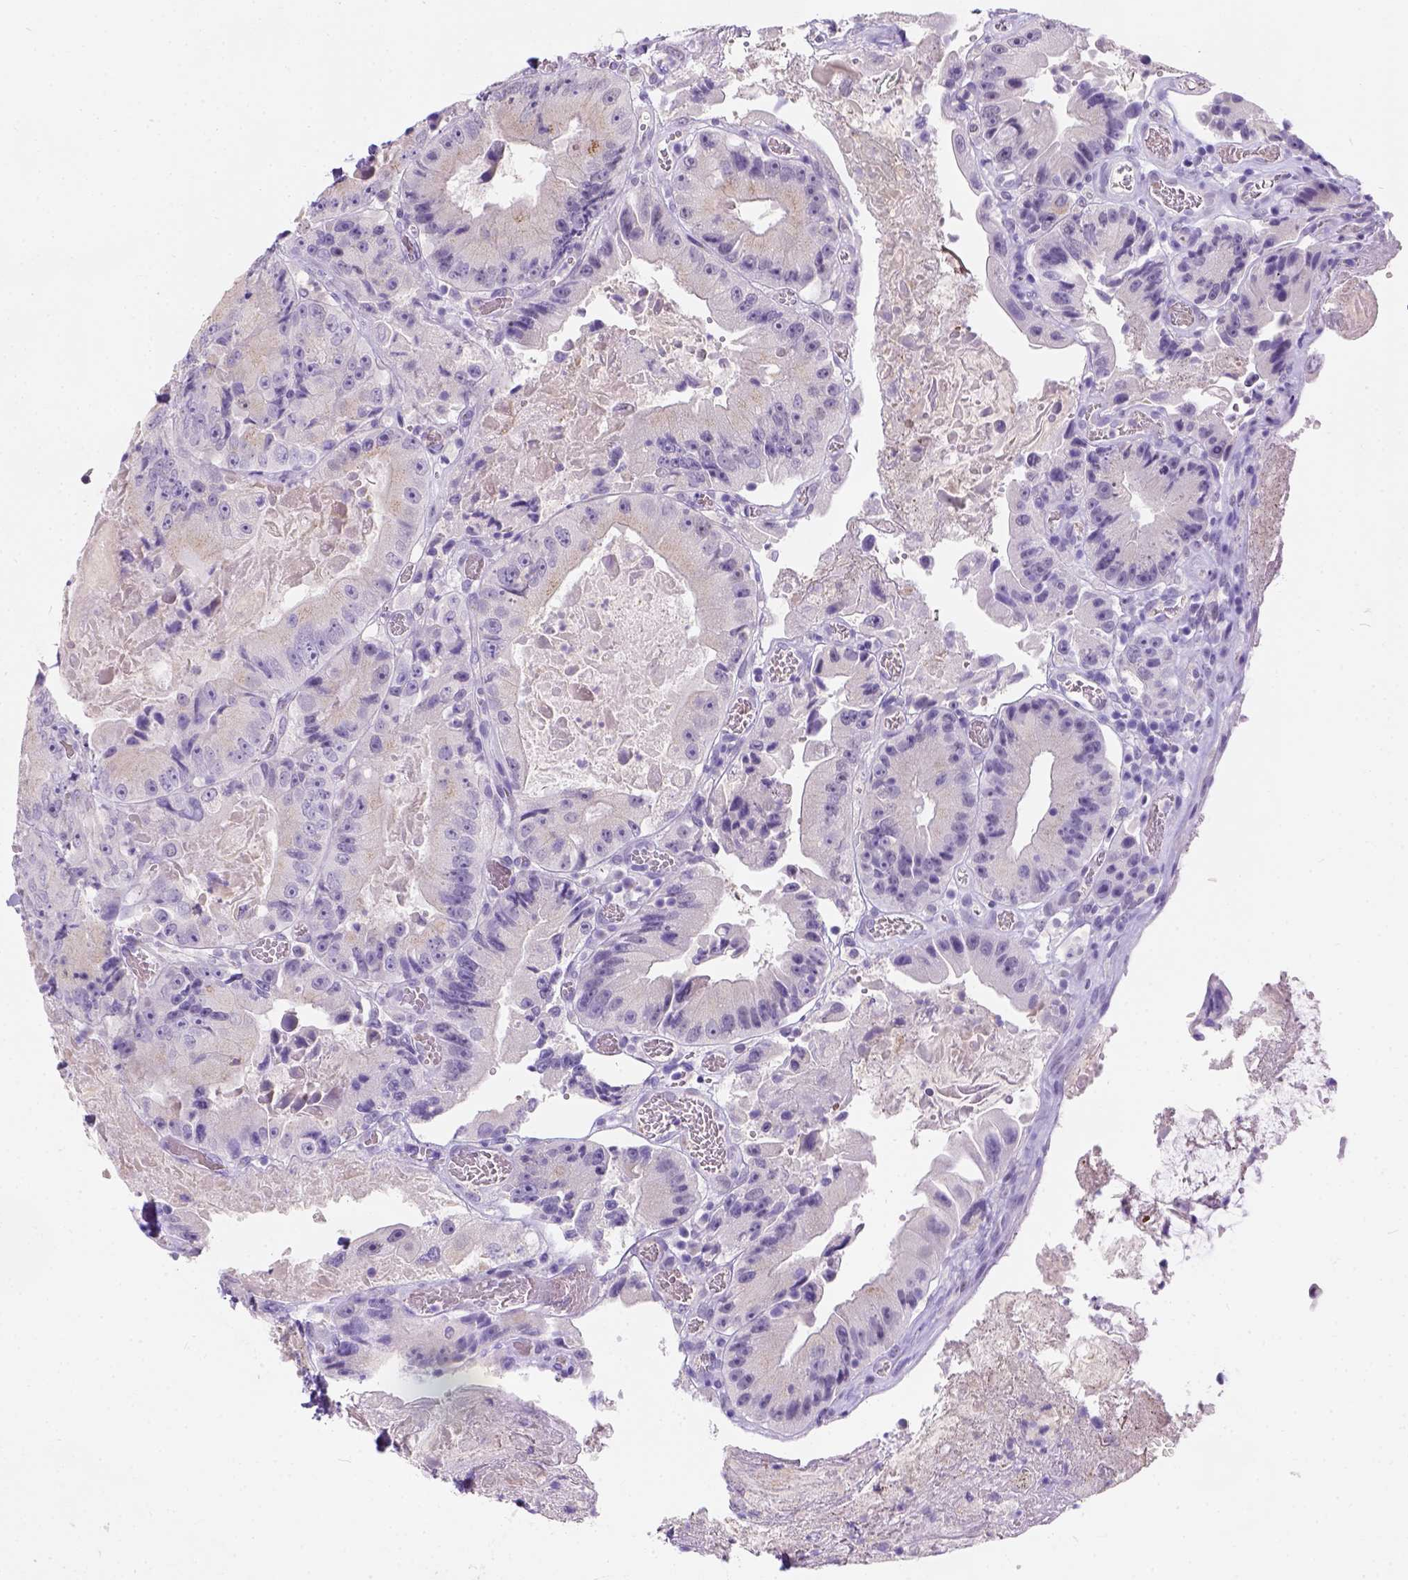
{"staining": {"intensity": "weak", "quantity": "25%-75%", "location": "cytoplasmic/membranous"}, "tissue": "colorectal cancer", "cell_type": "Tumor cells", "image_type": "cancer", "snomed": [{"axis": "morphology", "description": "Adenocarcinoma, NOS"}, {"axis": "topography", "description": "Colon"}], "caption": "Protein expression analysis of adenocarcinoma (colorectal) exhibits weak cytoplasmic/membranous positivity in approximately 25%-75% of tumor cells.", "gene": "PHF7", "patient": {"sex": "female", "age": 86}}